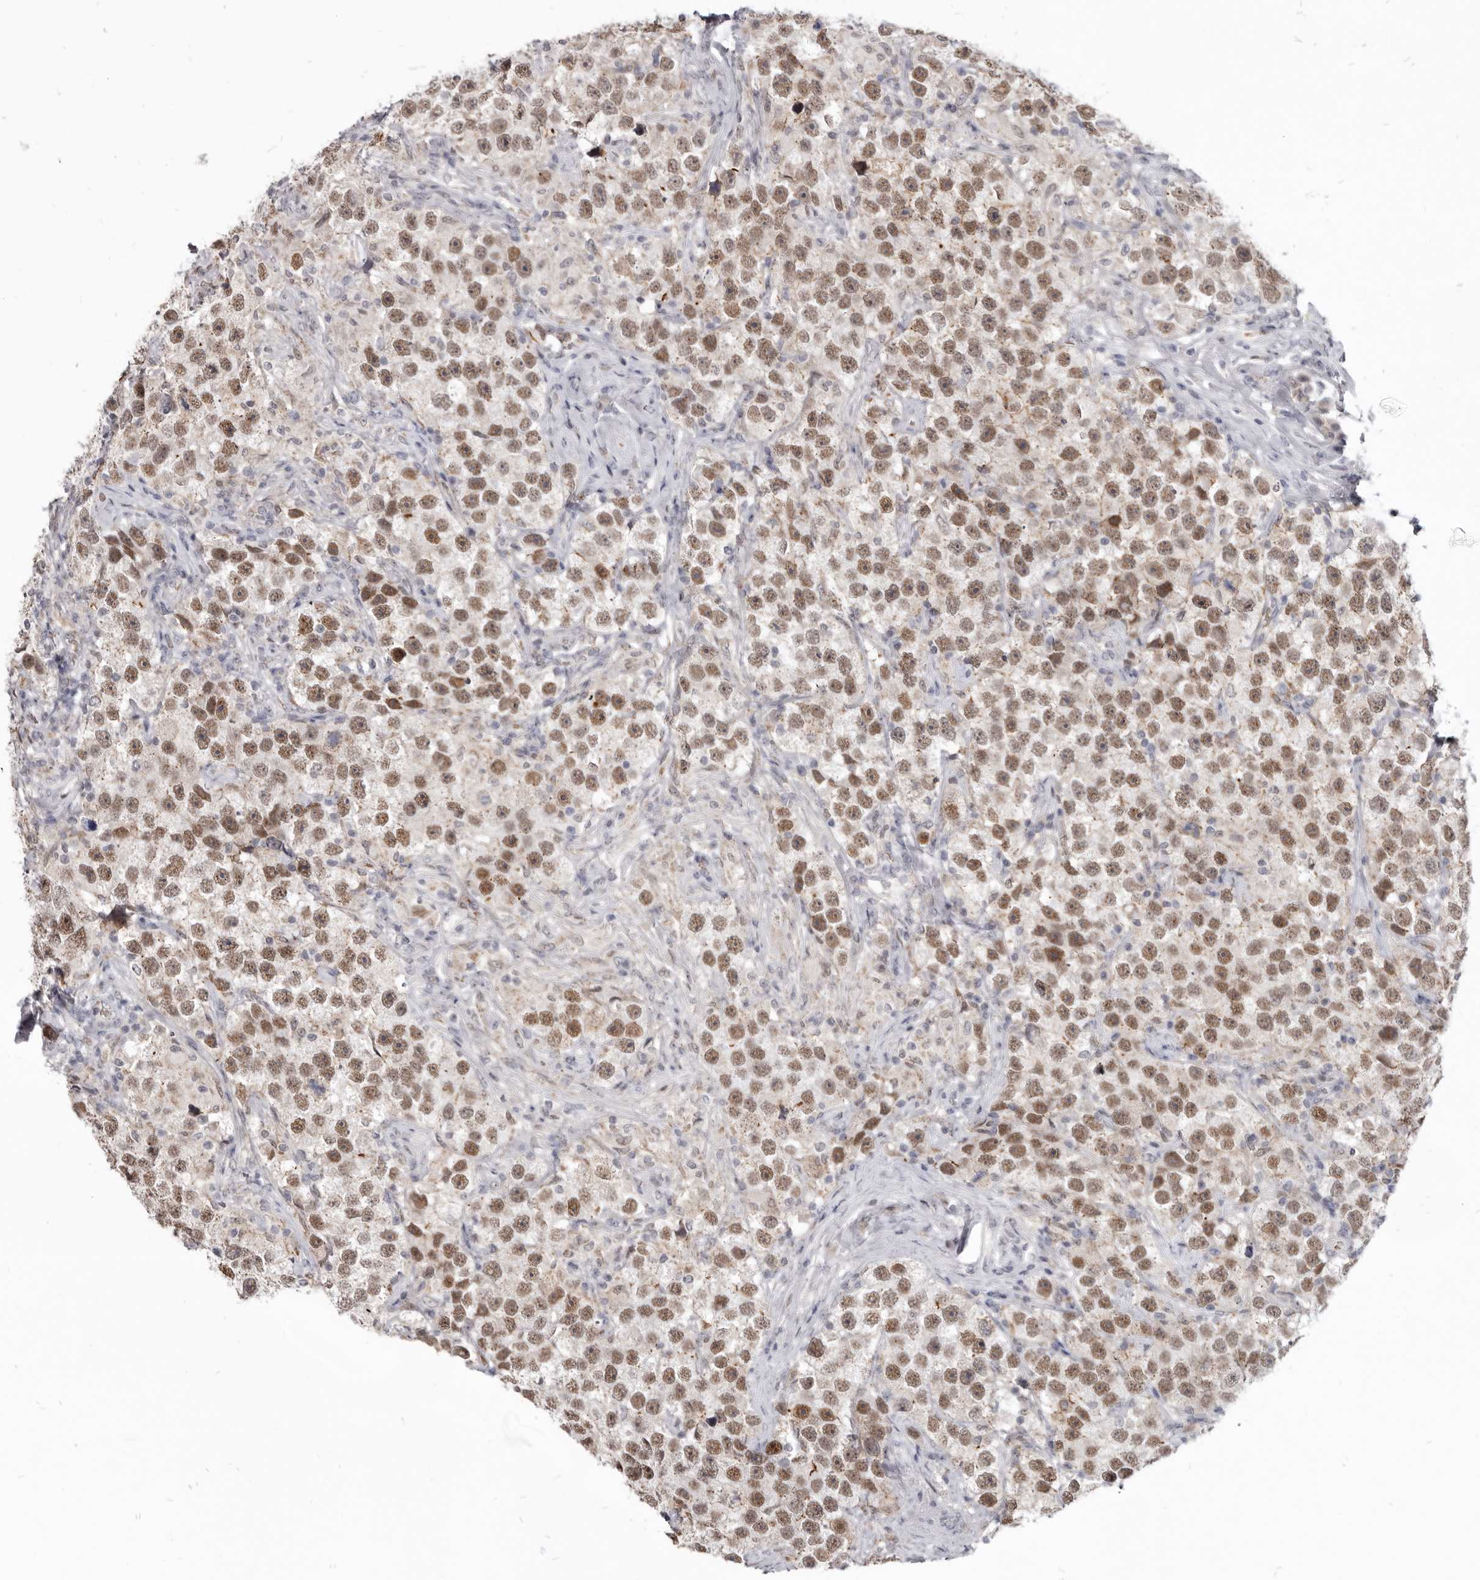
{"staining": {"intensity": "moderate", "quantity": ">75%", "location": "nuclear"}, "tissue": "testis cancer", "cell_type": "Tumor cells", "image_type": "cancer", "snomed": [{"axis": "morphology", "description": "Seminoma, NOS"}, {"axis": "topography", "description": "Testis"}], "caption": "Protein analysis of seminoma (testis) tissue displays moderate nuclear staining in approximately >75% of tumor cells.", "gene": "CGN", "patient": {"sex": "male", "age": 49}}